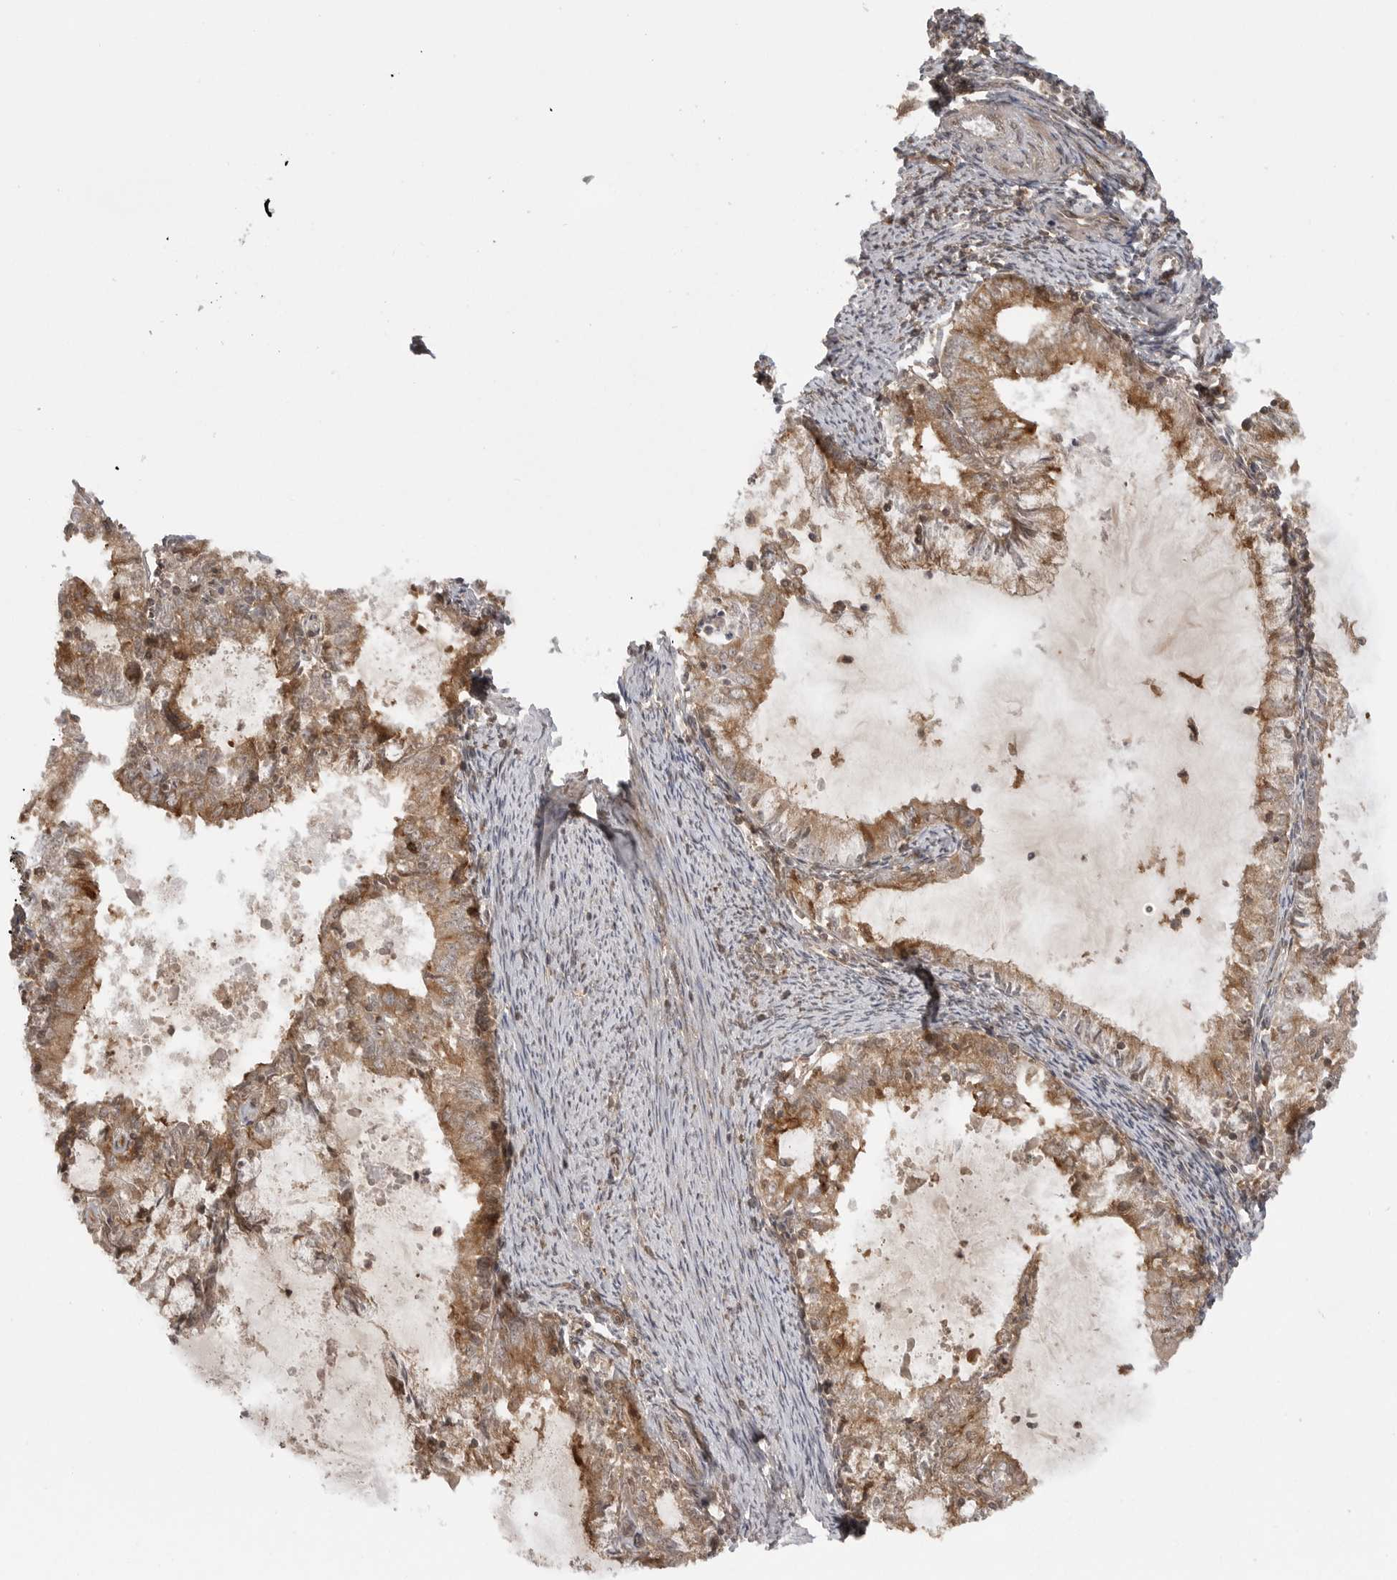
{"staining": {"intensity": "moderate", "quantity": ">75%", "location": "cytoplasmic/membranous"}, "tissue": "endometrial cancer", "cell_type": "Tumor cells", "image_type": "cancer", "snomed": [{"axis": "morphology", "description": "Adenocarcinoma, NOS"}, {"axis": "topography", "description": "Endometrium"}], "caption": "The micrograph reveals a brown stain indicating the presence of a protein in the cytoplasmic/membranous of tumor cells in adenocarcinoma (endometrial).", "gene": "FAT3", "patient": {"sex": "female", "age": 57}}